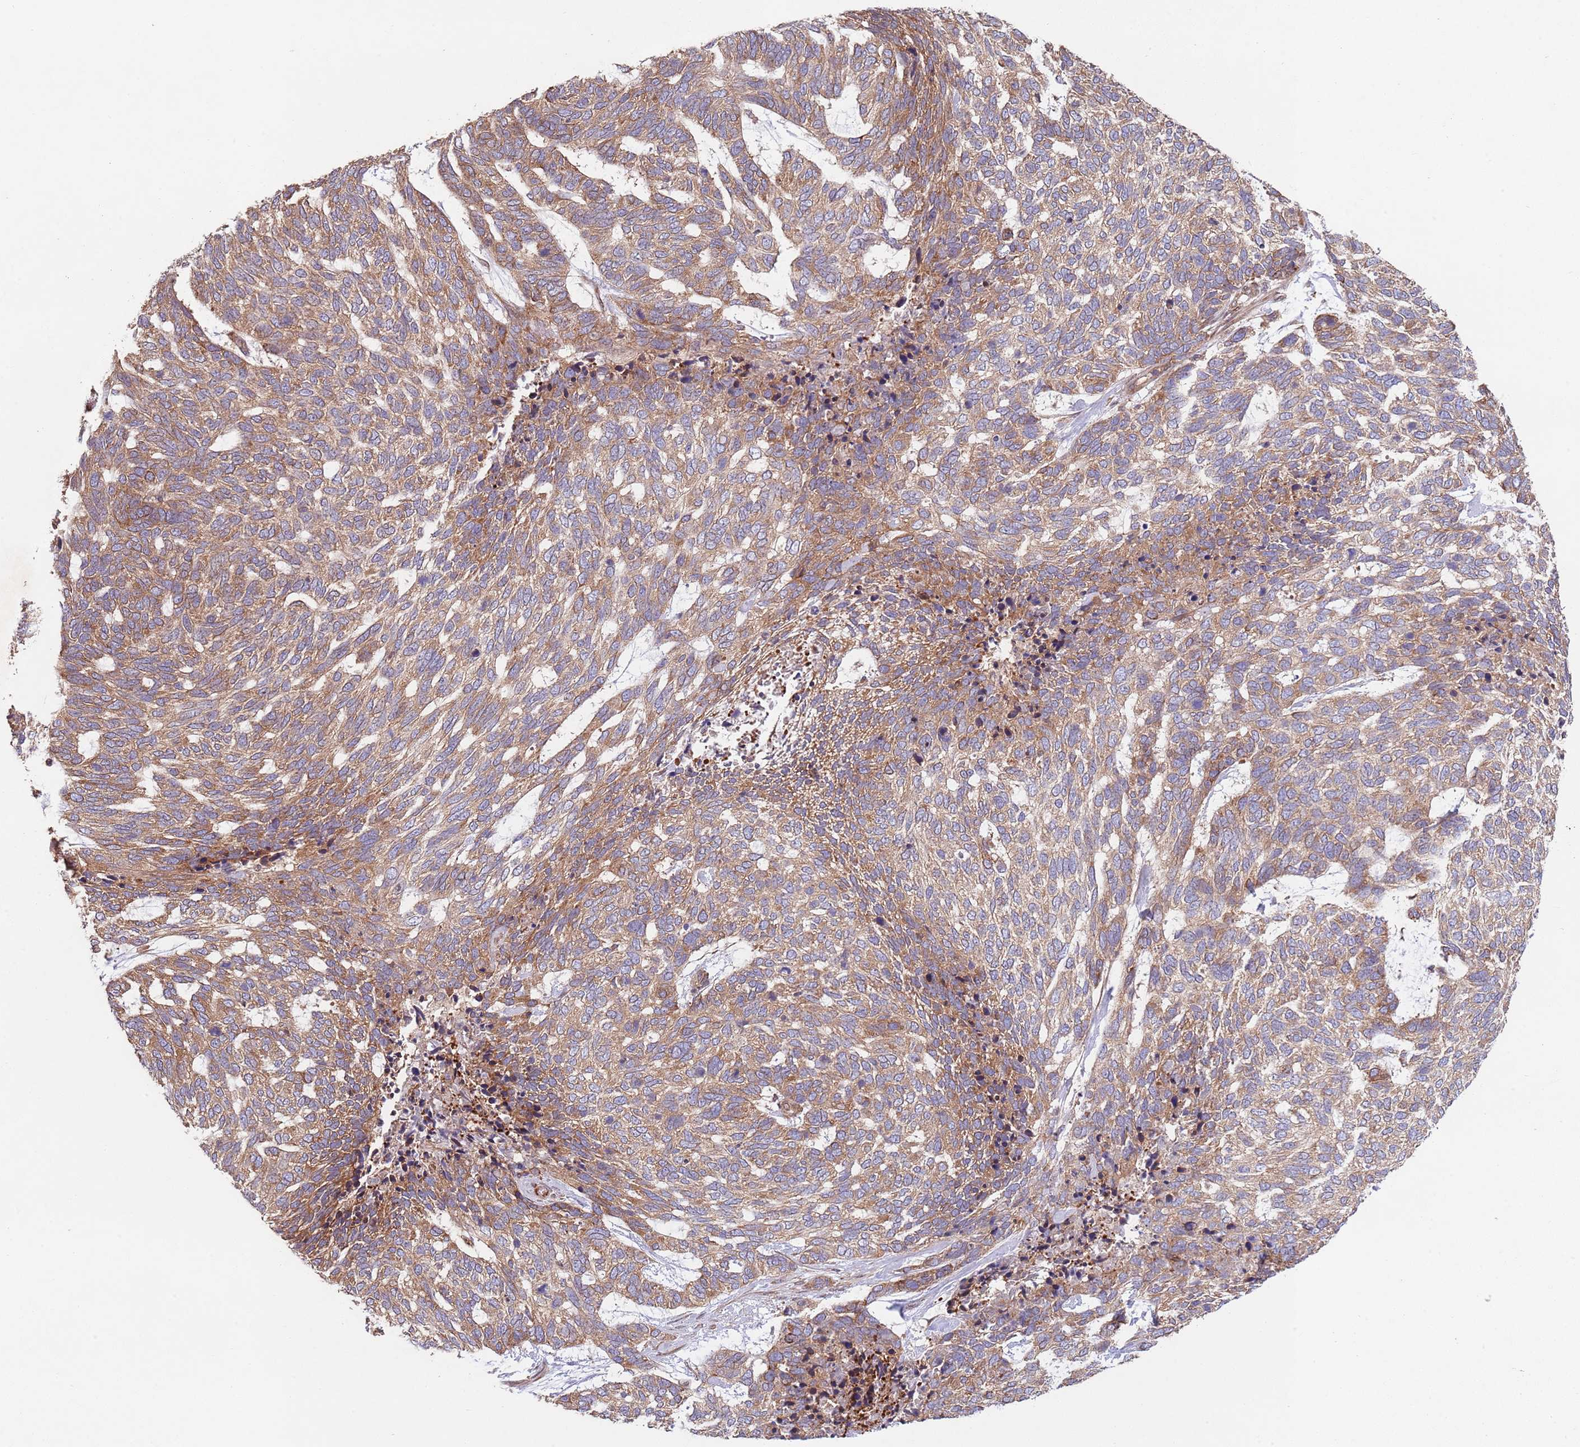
{"staining": {"intensity": "moderate", "quantity": ">75%", "location": "cytoplasmic/membranous"}, "tissue": "skin cancer", "cell_type": "Tumor cells", "image_type": "cancer", "snomed": [{"axis": "morphology", "description": "Basal cell carcinoma"}, {"axis": "topography", "description": "Skin"}], "caption": "Basal cell carcinoma (skin) stained for a protein (brown) exhibits moderate cytoplasmic/membranous positive positivity in about >75% of tumor cells.", "gene": "RNF19B", "patient": {"sex": "female", "age": 65}}